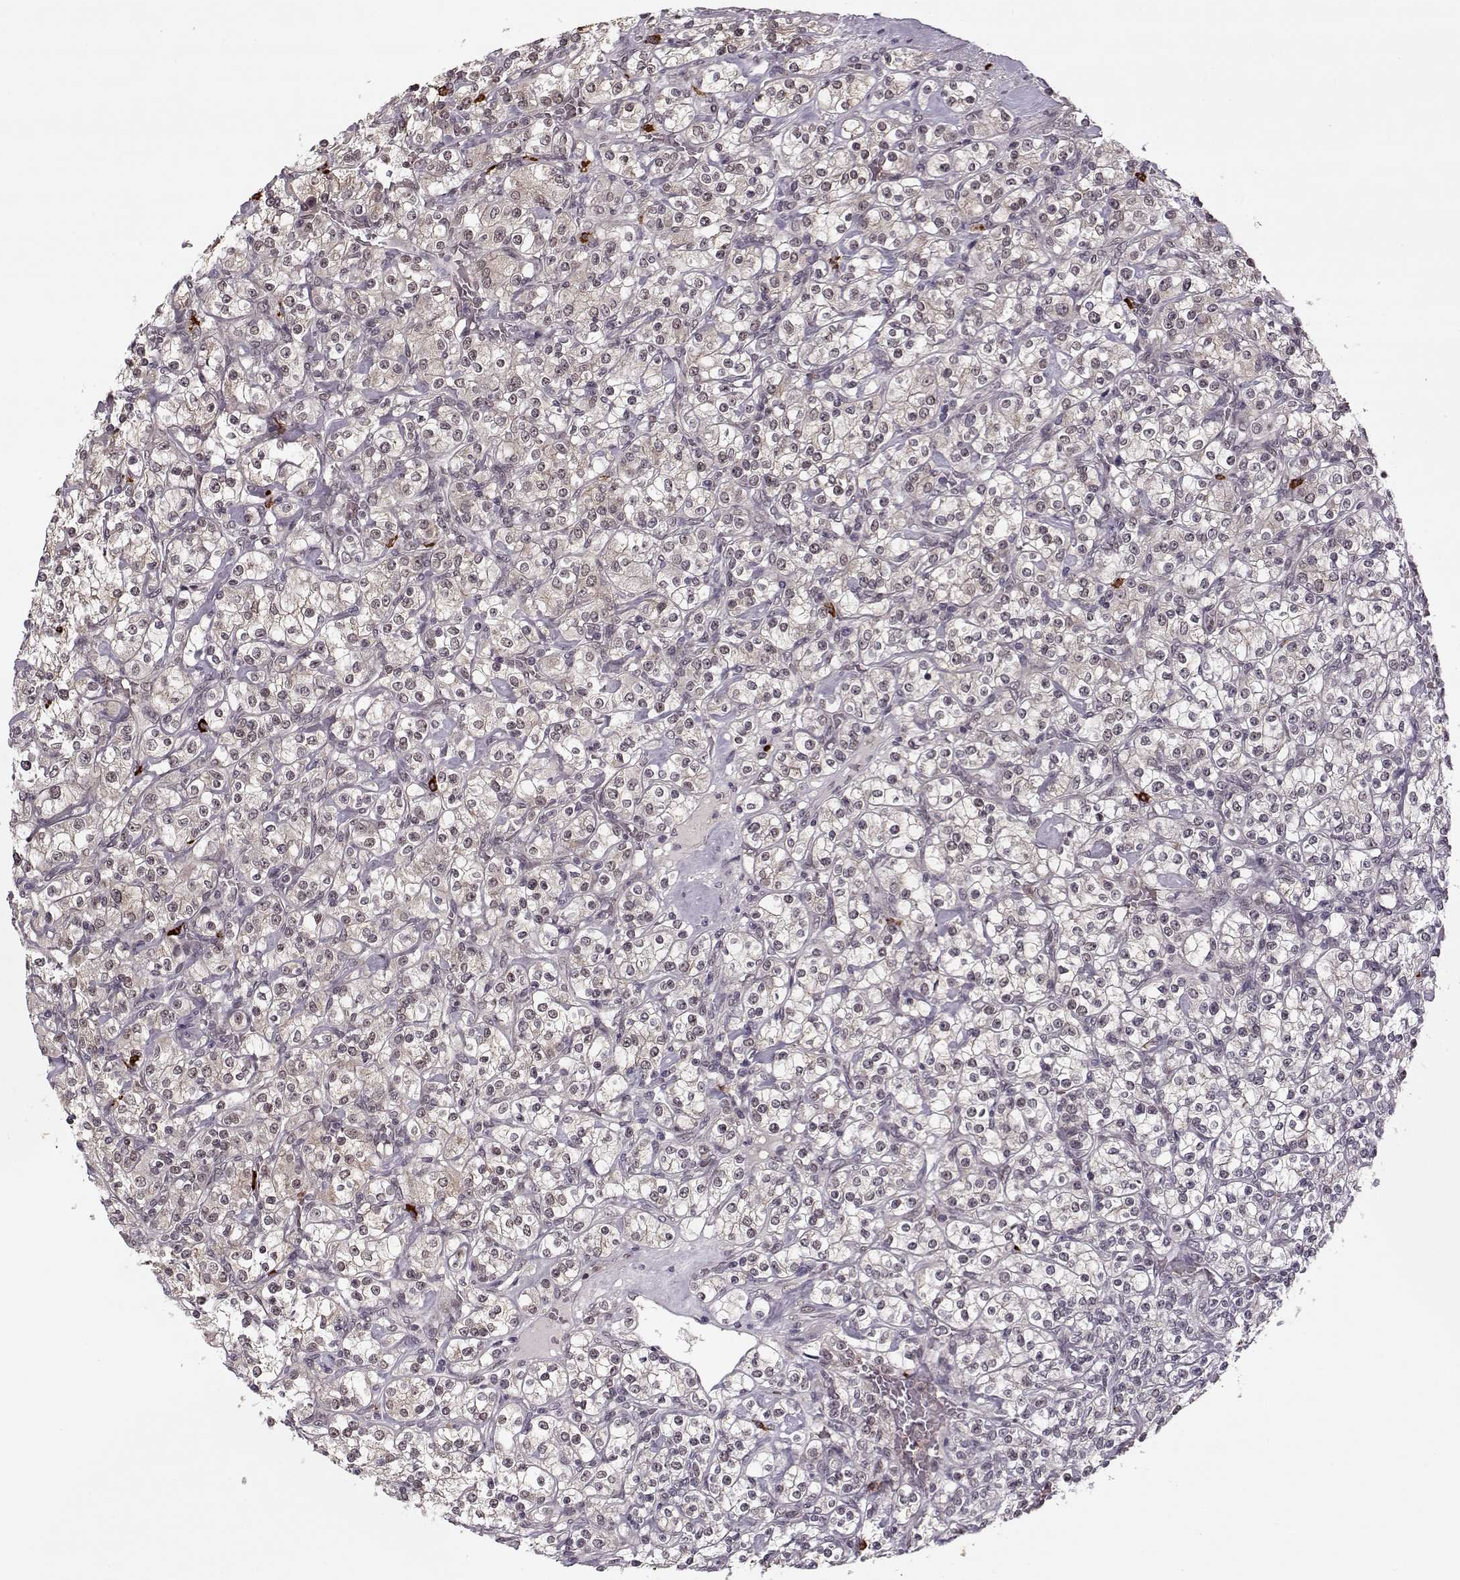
{"staining": {"intensity": "weak", "quantity": "<25%", "location": "nuclear"}, "tissue": "renal cancer", "cell_type": "Tumor cells", "image_type": "cancer", "snomed": [{"axis": "morphology", "description": "Adenocarcinoma, NOS"}, {"axis": "topography", "description": "Kidney"}], "caption": "Image shows no significant protein staining in tumor cells of renal adenocarcinoma. The staining is performed using DAB brown chromogen with nuclei counter-stained in using hematoxylin.", "gene": "DENND4B", "patient": {"sex": "male", "age": 77}}